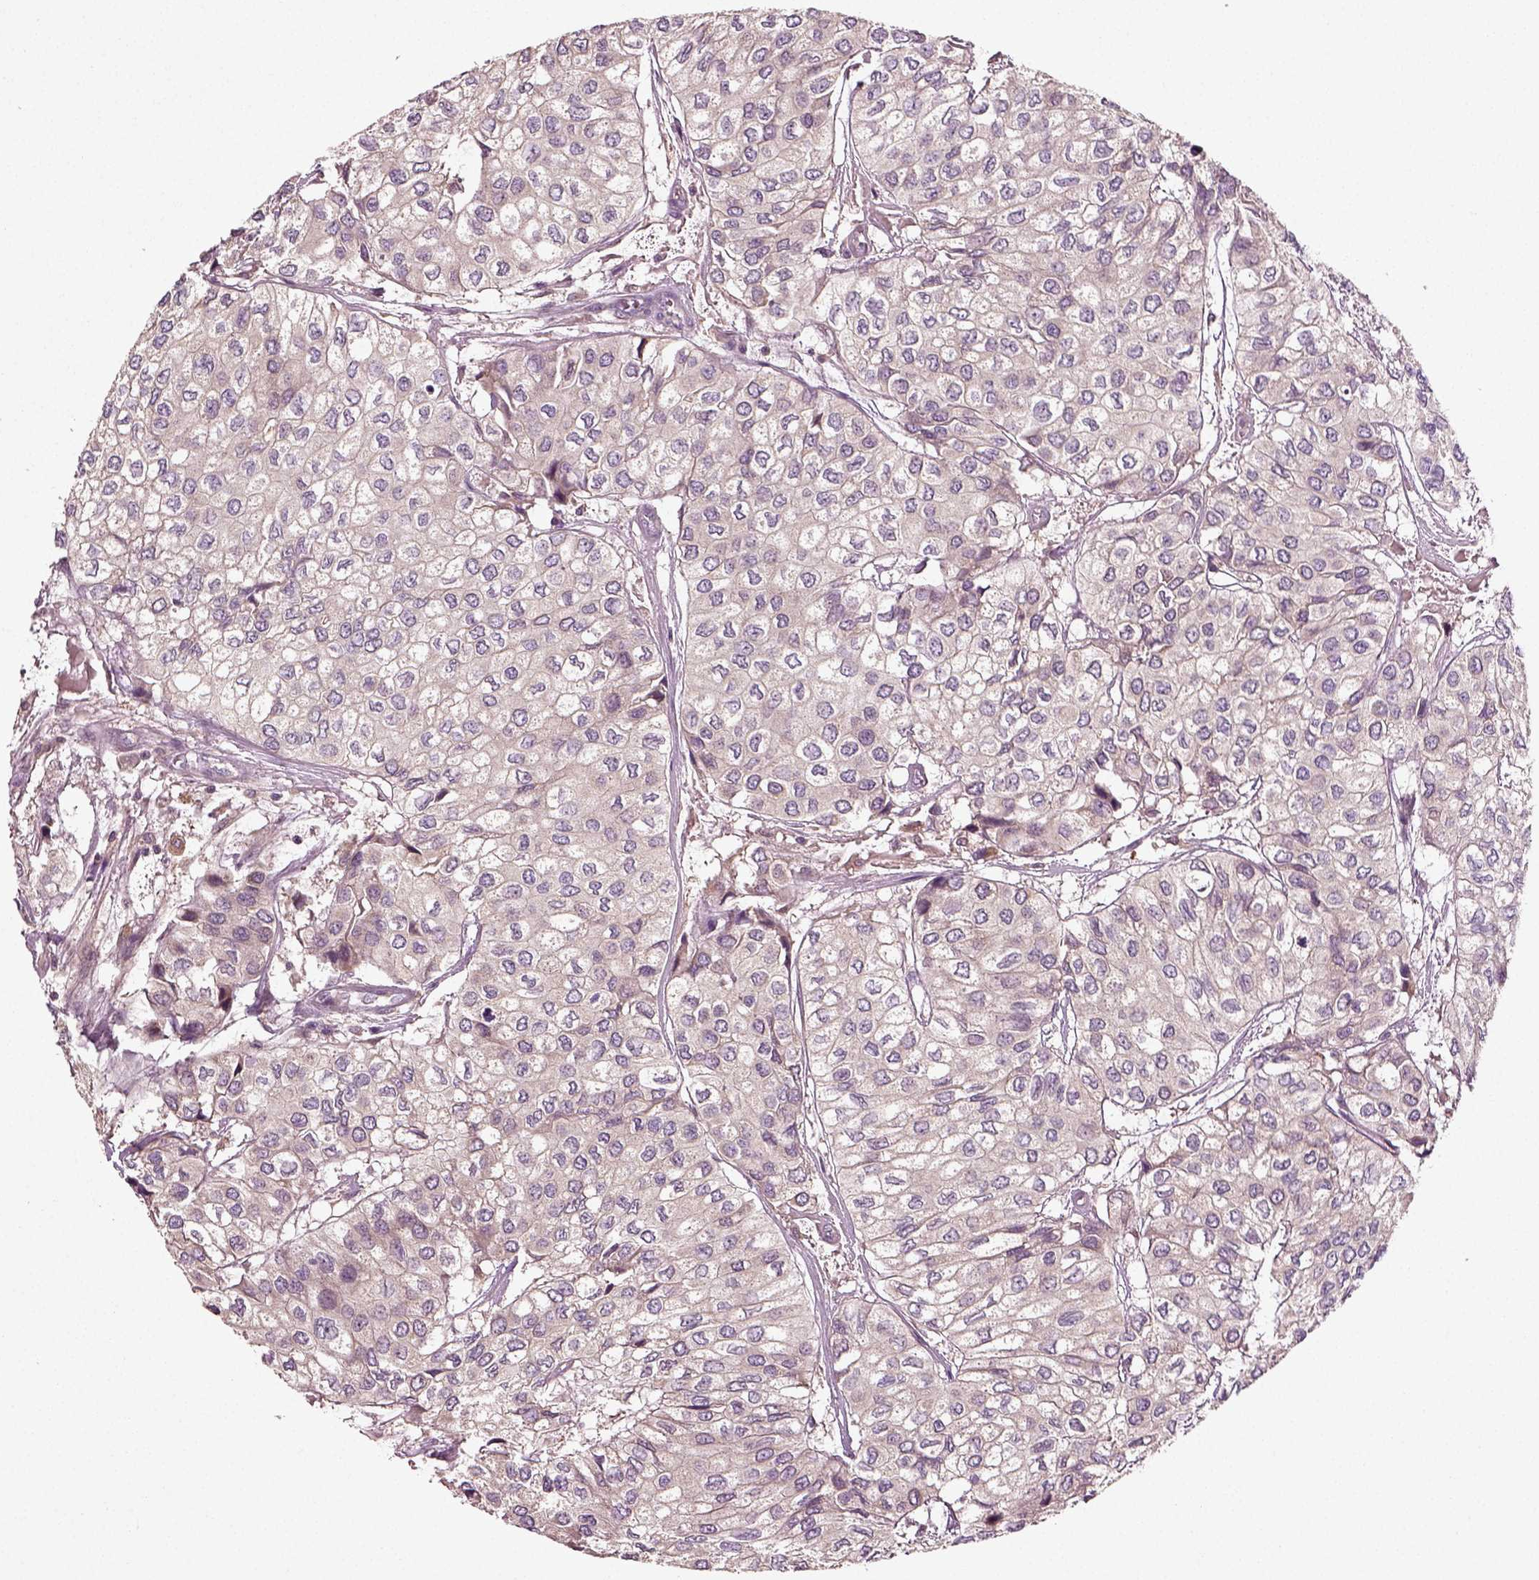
{"staining": {"intensity": "negative", "quantity": "none", "location": "none"}, "tissue": "urothelial cancer", "cell_type": "Tumor cells", "image_type": "cancer", "snomed": [{"axis": "morphology", "description": "Urothelial carcinoma, High grade"}, {"axis": "topography", "description": "Urinary bladder"}], "caption": "This histopathology image is of urothelial cancer stained with IHC to label a protein in brown with the nuclei are counter-stained blue. There is no expression in tumor cells. The staining was performed using DAB to visualize the protein expression in brown, while the nuclei were stained in blue with hematoxylin (Magnification: 20x).", "gene": "ERV3-1", "patient": {"sex": "male", "age": 73}}